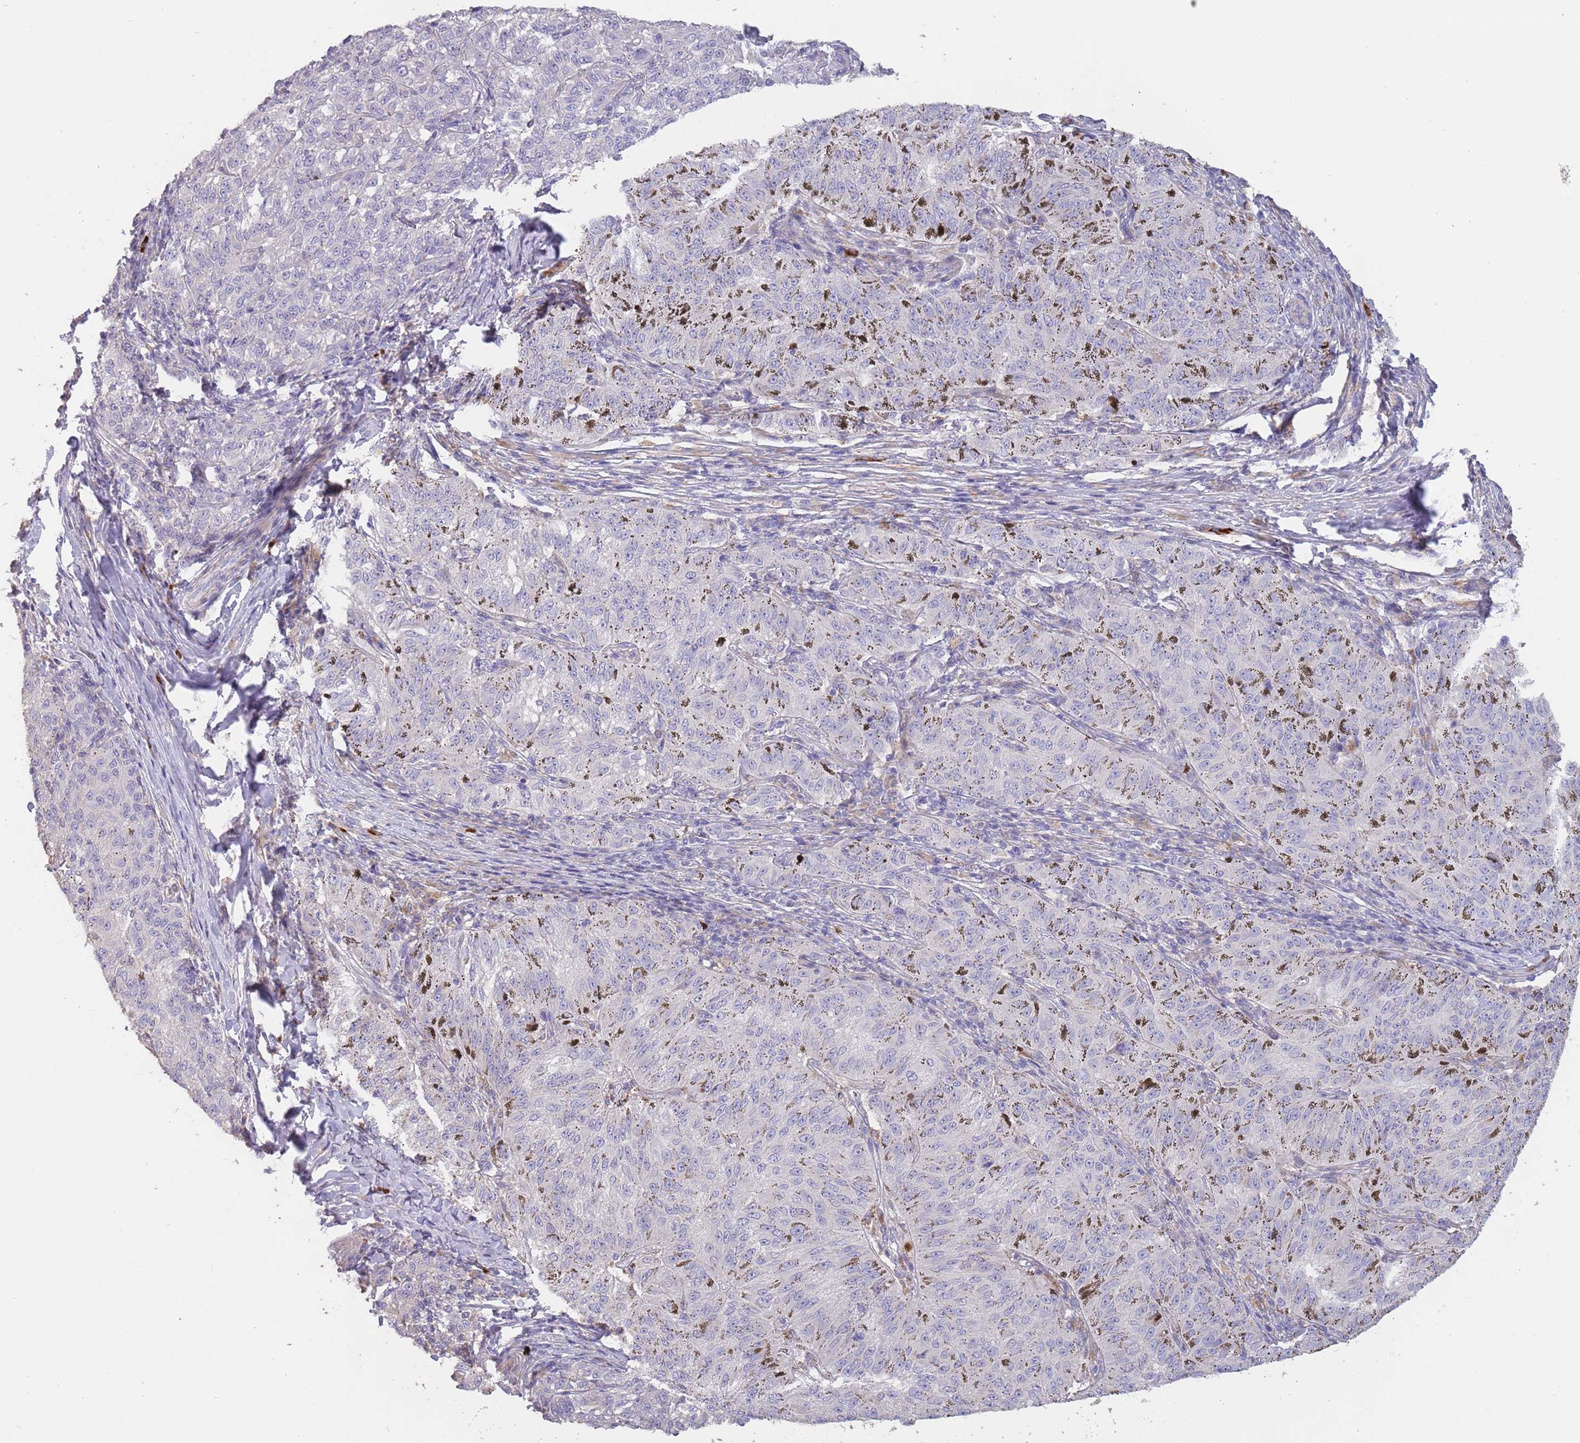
{"staining": {"intensity": "negative", "quantity": "none", "location": "none"}, "tissue": "melanoma", "cell_type": "Tumor cells", "image_type": "cancer", "snomed": [{"axis": "morphology", "description": "Malignant melanoma, NOS"}, {"axis": "topography", "description": "Skin"}], "caption": "Melanoma was stained to show a protein in brown. There is no significant positivity in tumor cells. (DAB (3,3'-diaminobenzidine) immunohistochemistry (IHC), high magnification).", "gene": "SUSD1", "patient": {"sex": "female", "age": 72}}